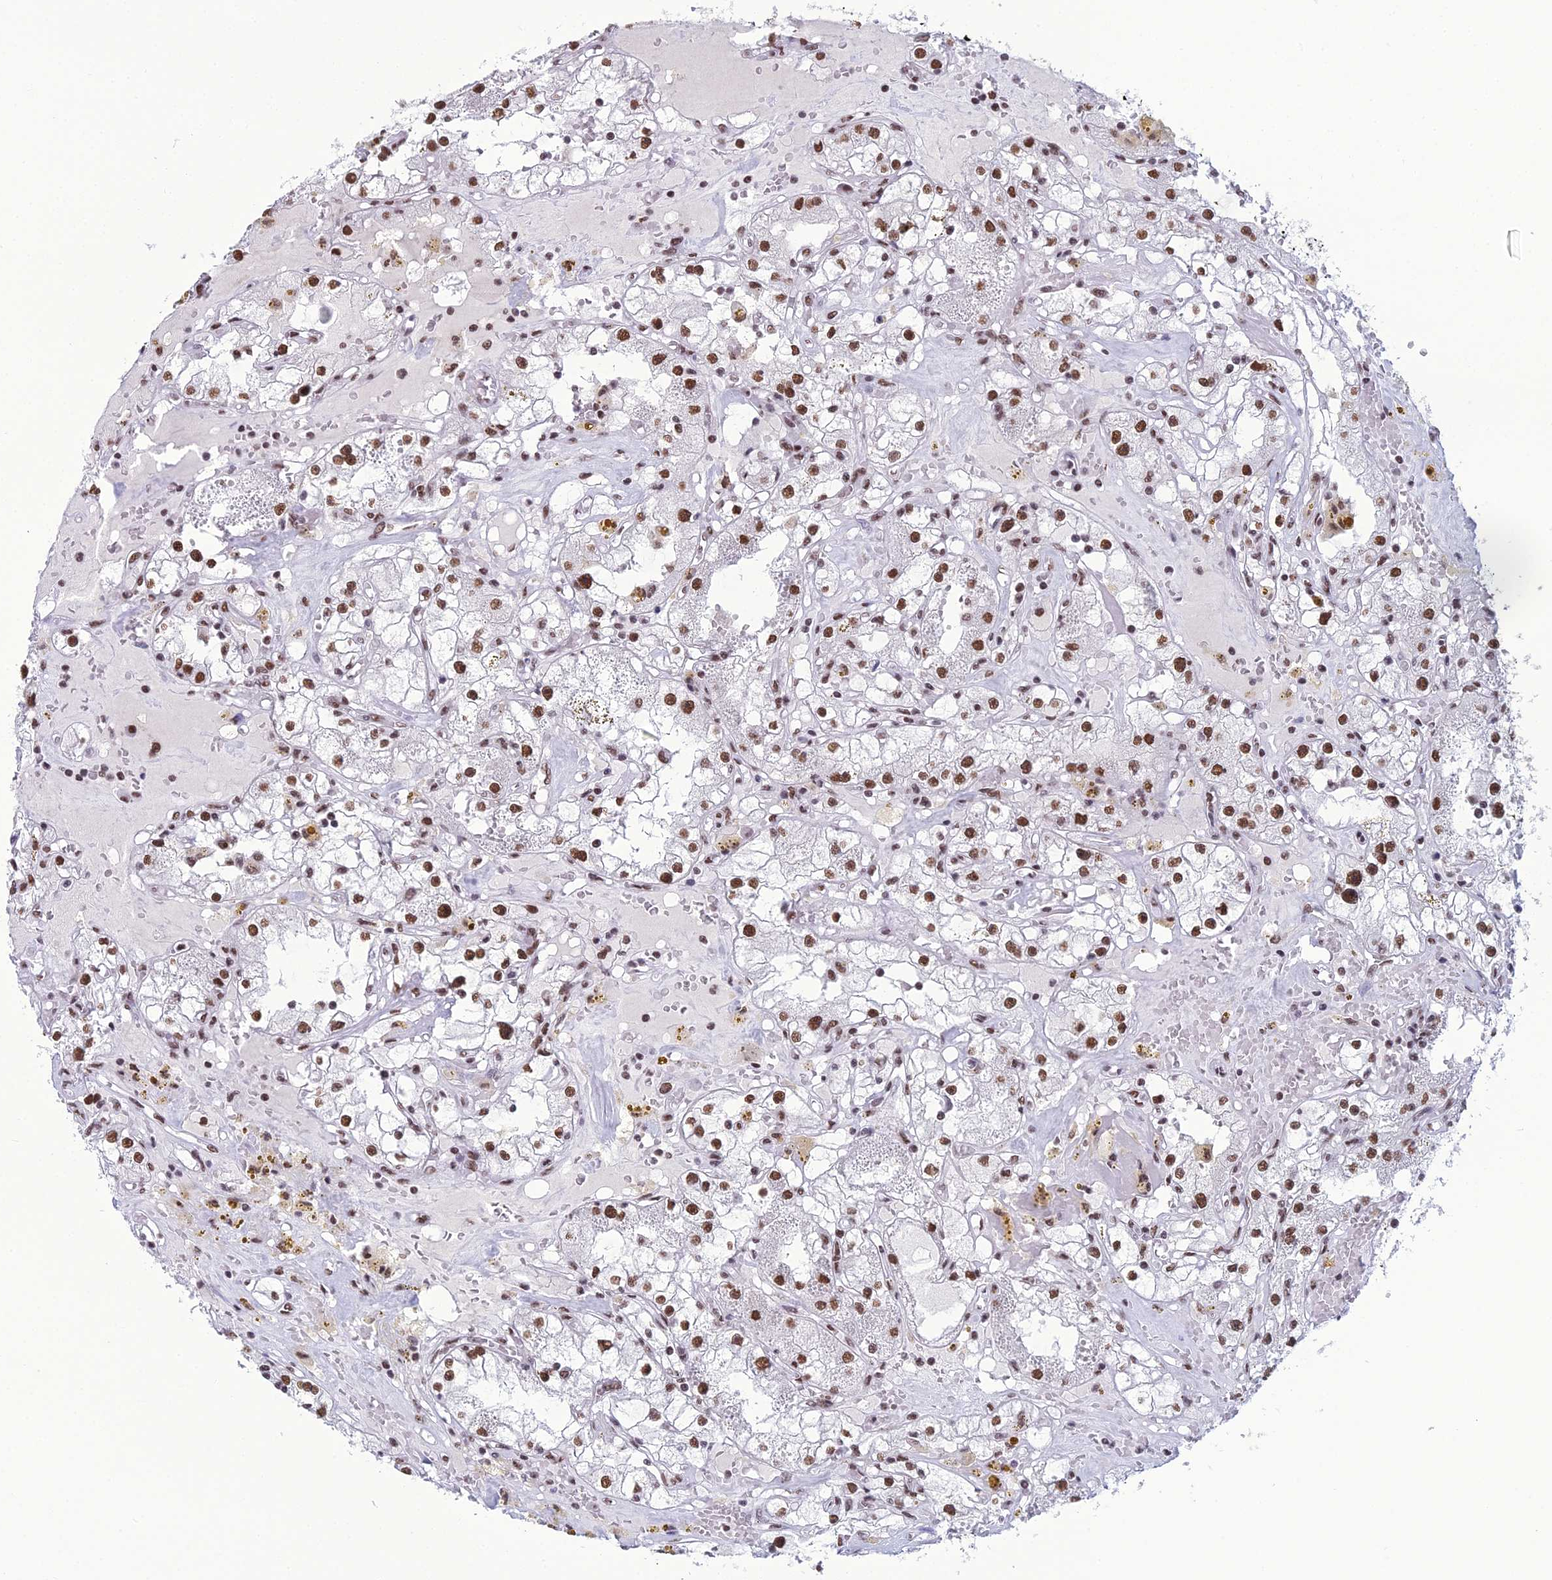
{"staining": {"intensity": "strong", "quantity": ">75%", "location": "nuclear"}, "tissue": "renal cancer", "cell_type": "Tumor cells", "image_type": "cancer", "snomed": [{"axis": "morphology", "description": "Adenocarcinoma, NOS"}, {"axis": "topography", "description": "Kidney"}], "caption": "Brown immunohistochemical staining in renal cancer (adenocarcinoma) exhibits strong nuclear positivity in approximately >75% of tumor cells.", "gene": "PRAMEF12", "patient": {"sex": "male", "age": 56}}